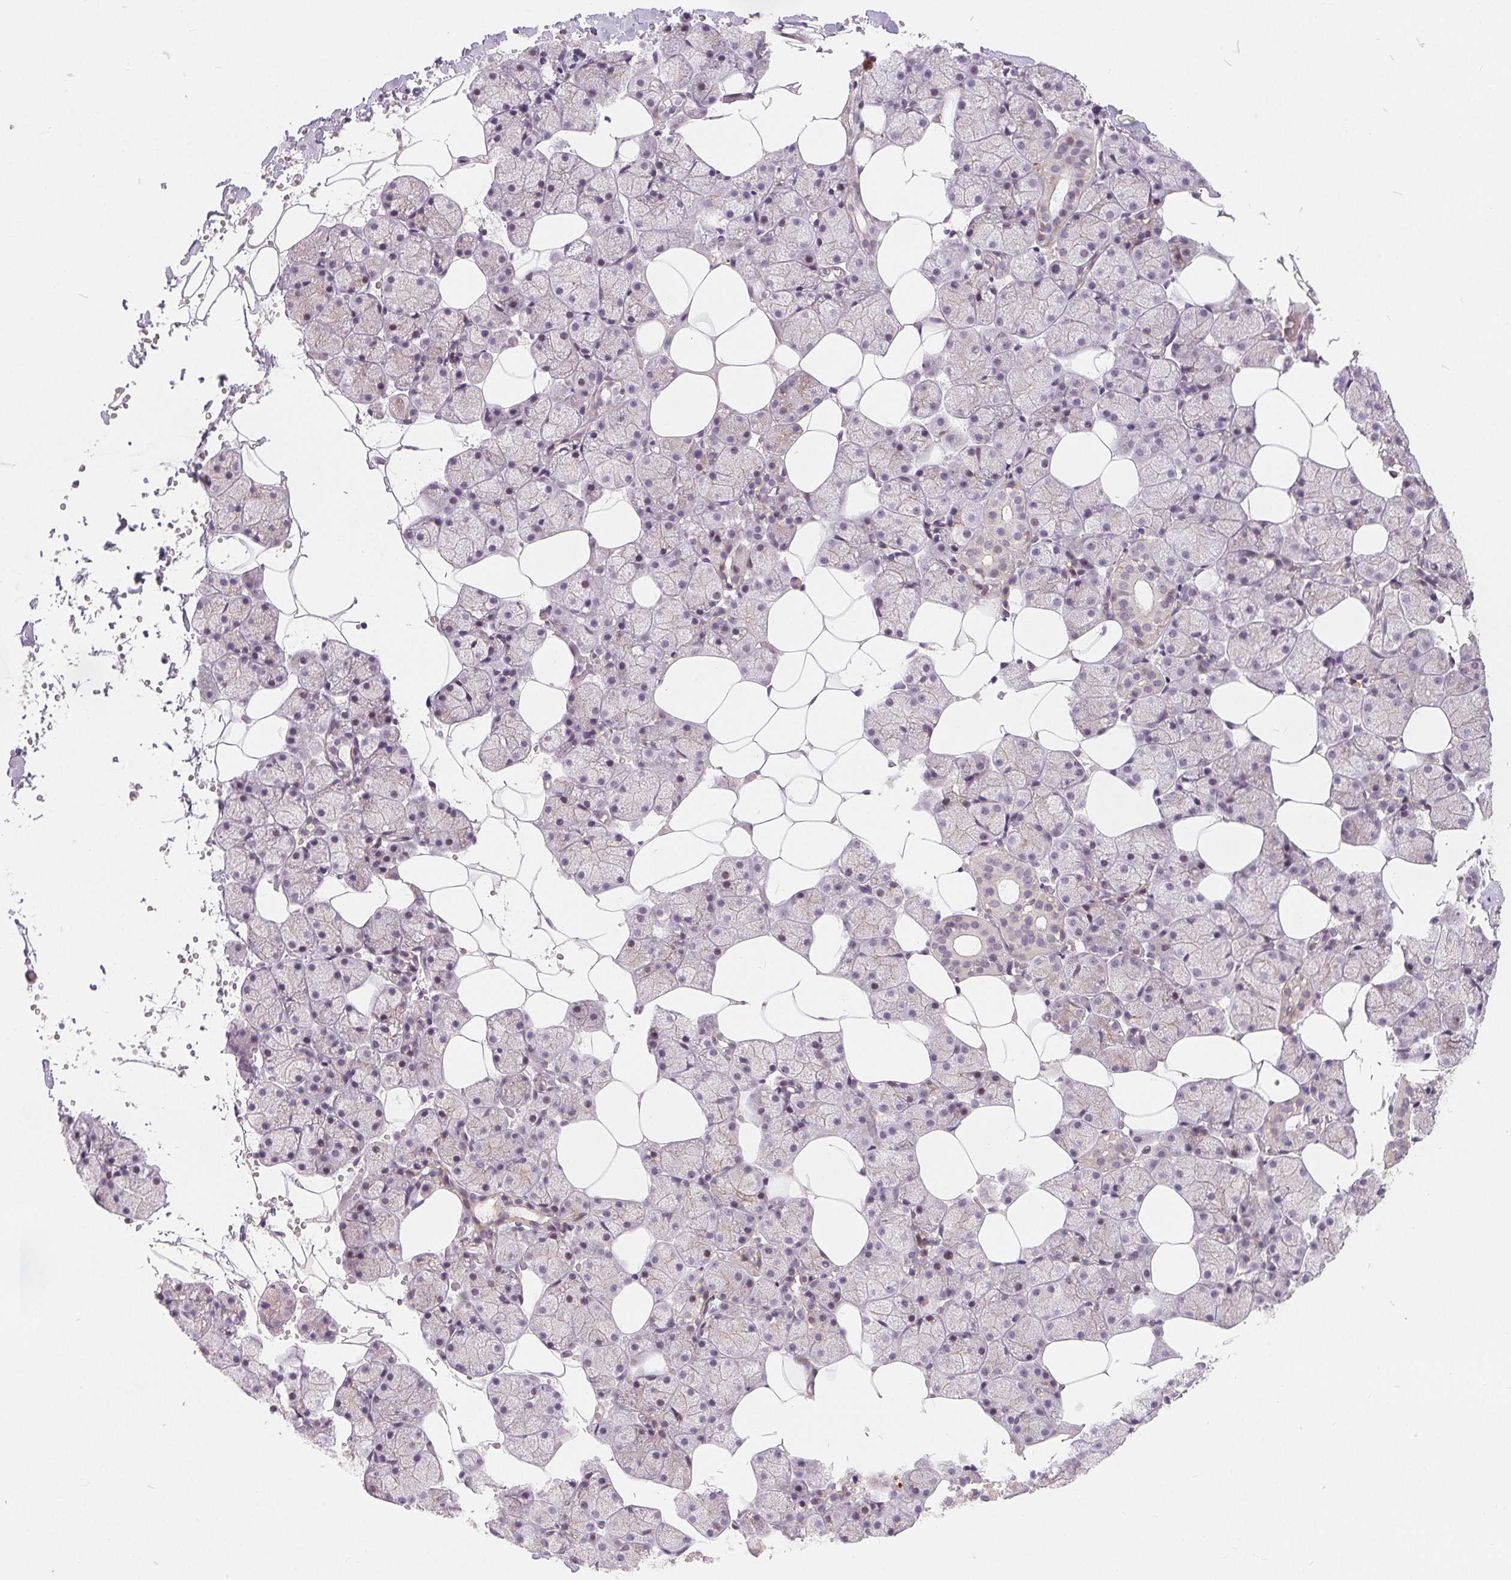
{"staining": {"intensity": "moderate", "quantity": "<25%", "location": "nuclear"}, "tissue": "salivary gland", "cell_type": "Glandular cells", "image_type": "normal", "snomed": [{"axis": "morphology", "description": "Normal tissue, NOS"}, {"axis": "topography", "description": "Salivary gland"}], "caption": "Immunohistochemical staining of normal salivary gland exhibits moderate nuclear protein staining in about <25% of glandular cells.", "gene": "NRG2", "patient": {"sex": "male", "age": 38}}